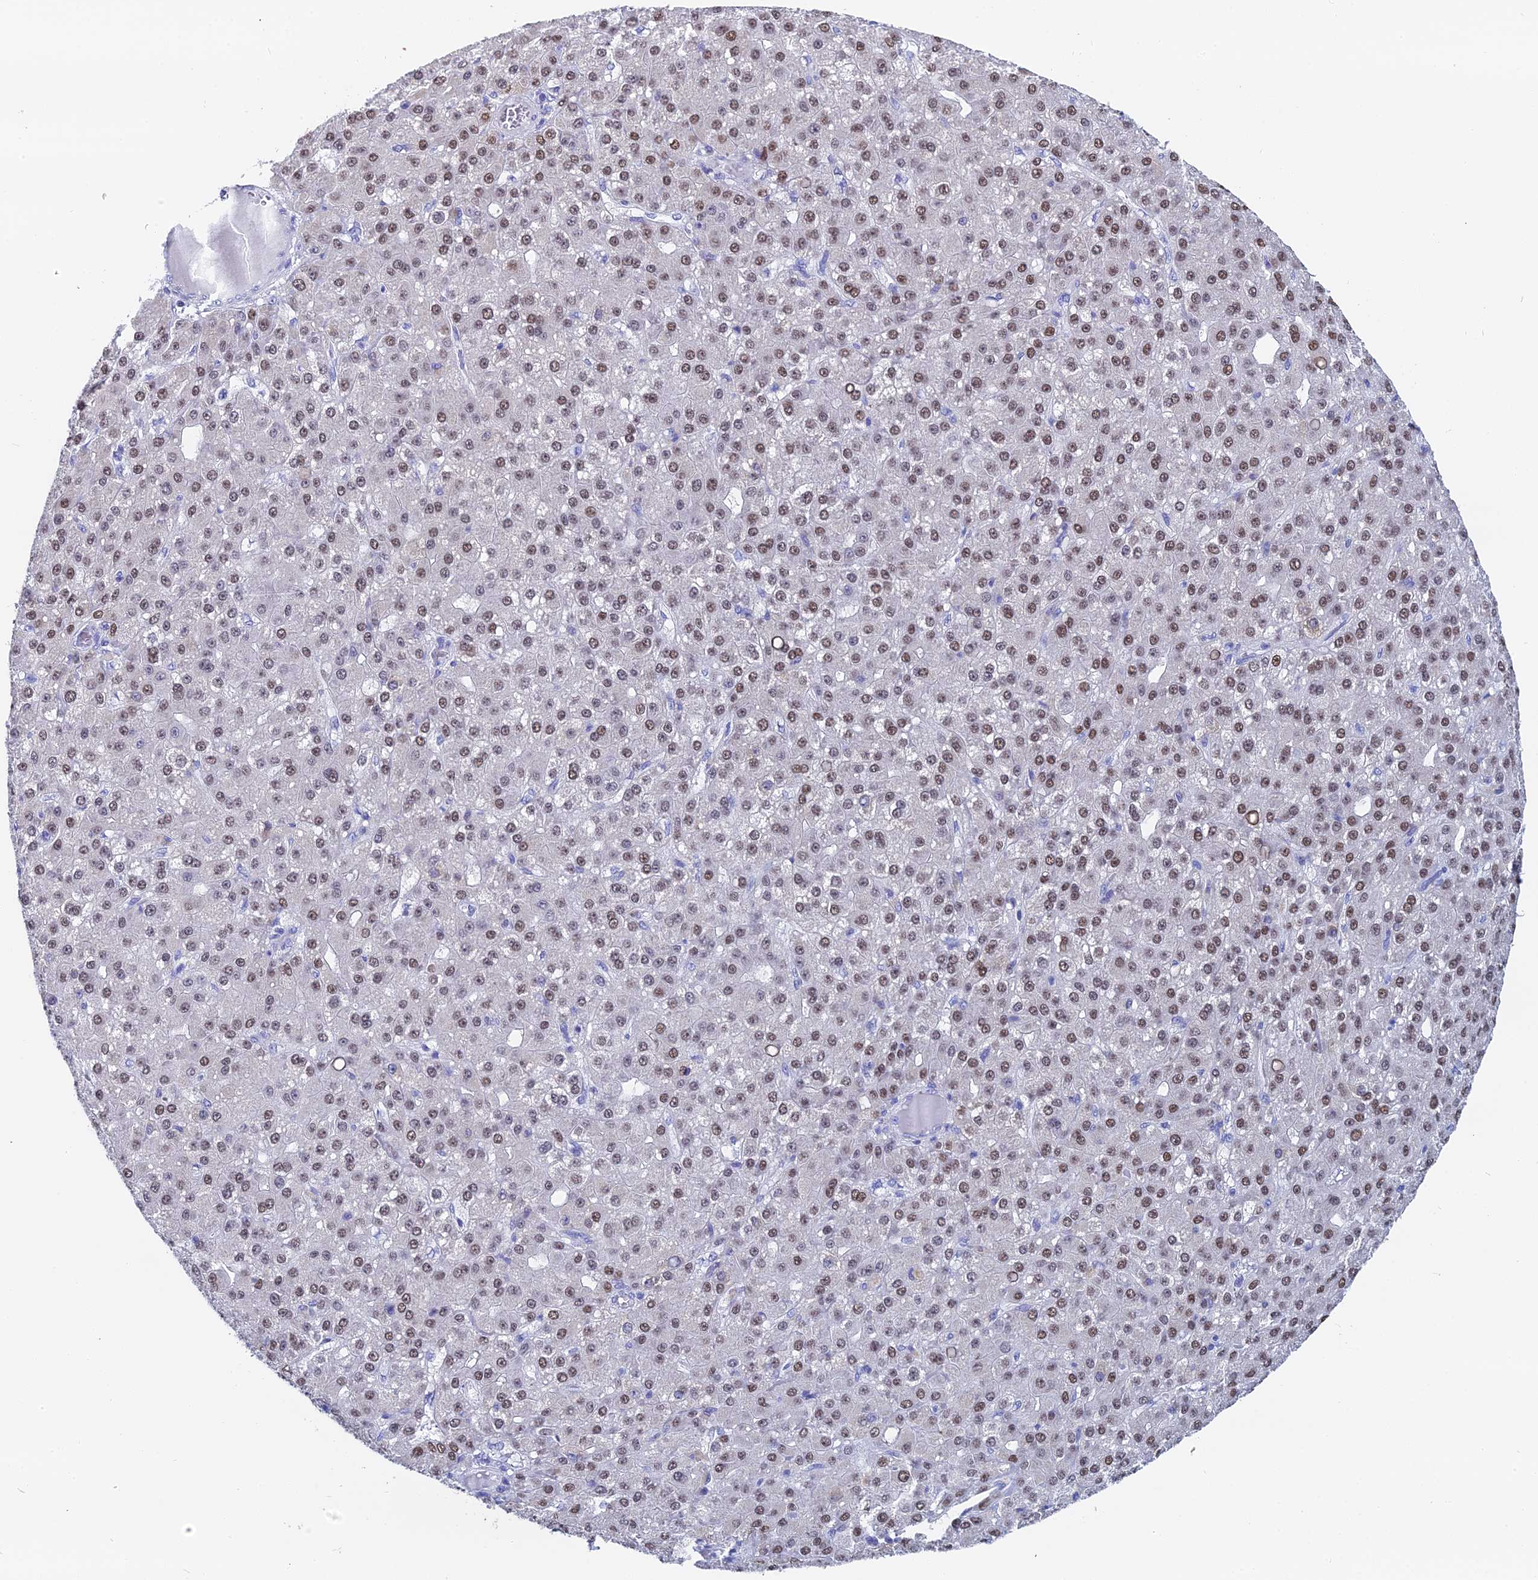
{"staining": {"intensity": "moderate", "quantity": ">75%", "location": "nuclear"}, "tissue": "liver cancer", "cell_type": "Tumor cells", "image_type": "cancer", "snomed": [{"axis": "morphology", "description": "Carcinoma, Hepatocellular, NOS"}, {"axis": "topography", "description": "Liver"}], "caption": "Protein staining of liver cancer tissue shows moderate nuclear expression in approximately >75% of tumor cells.", "gene": "OCM", "patient": {"sex": "male", "age": 67}}